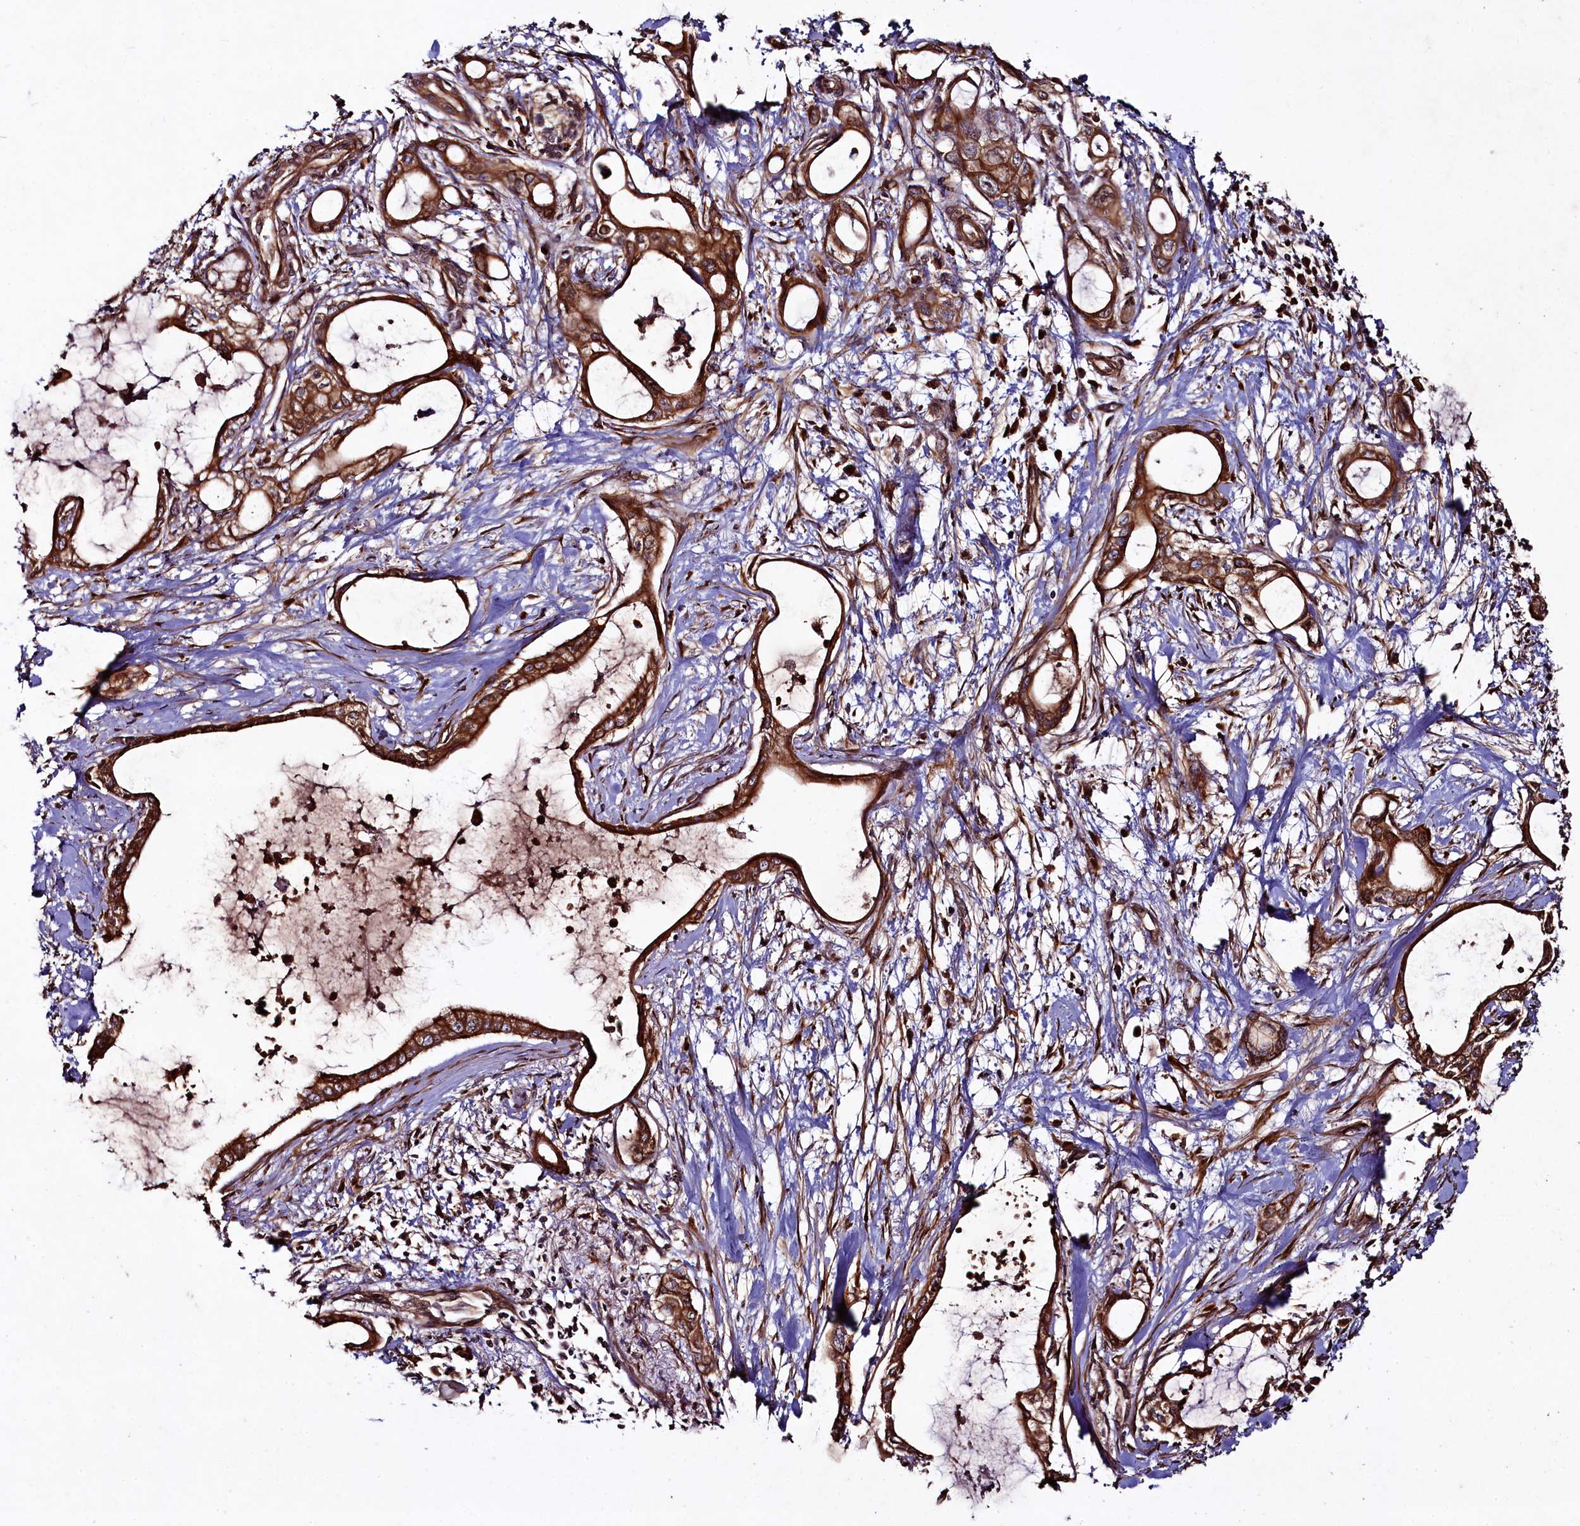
{"staining": {"intensity": "strong", "quantity": ">75%", "location": "cytoplasmic/membranous"}, "tissue": "pancreatic cancer", "cell_type": "Tumor cells", "image_type": "cancer", "snomed": [{"axis": "morphology", "description": "Adenocarcinoma, NOS"}, {"axis": "topography", "description": "Pancreas"}], "caption": "Pancreatic adenocarcinoma was stained to show a protein in brown. There is high levels of strong cytoplasmic/membranous expression in approximately >75% of tumor cells. (Stains: DAB in brown, nuclei in blue, Microscopy: brightfield microscopy at high magnification).", "gene": "CCDC102A", "patient": {"sex": "male", "age": 72}}